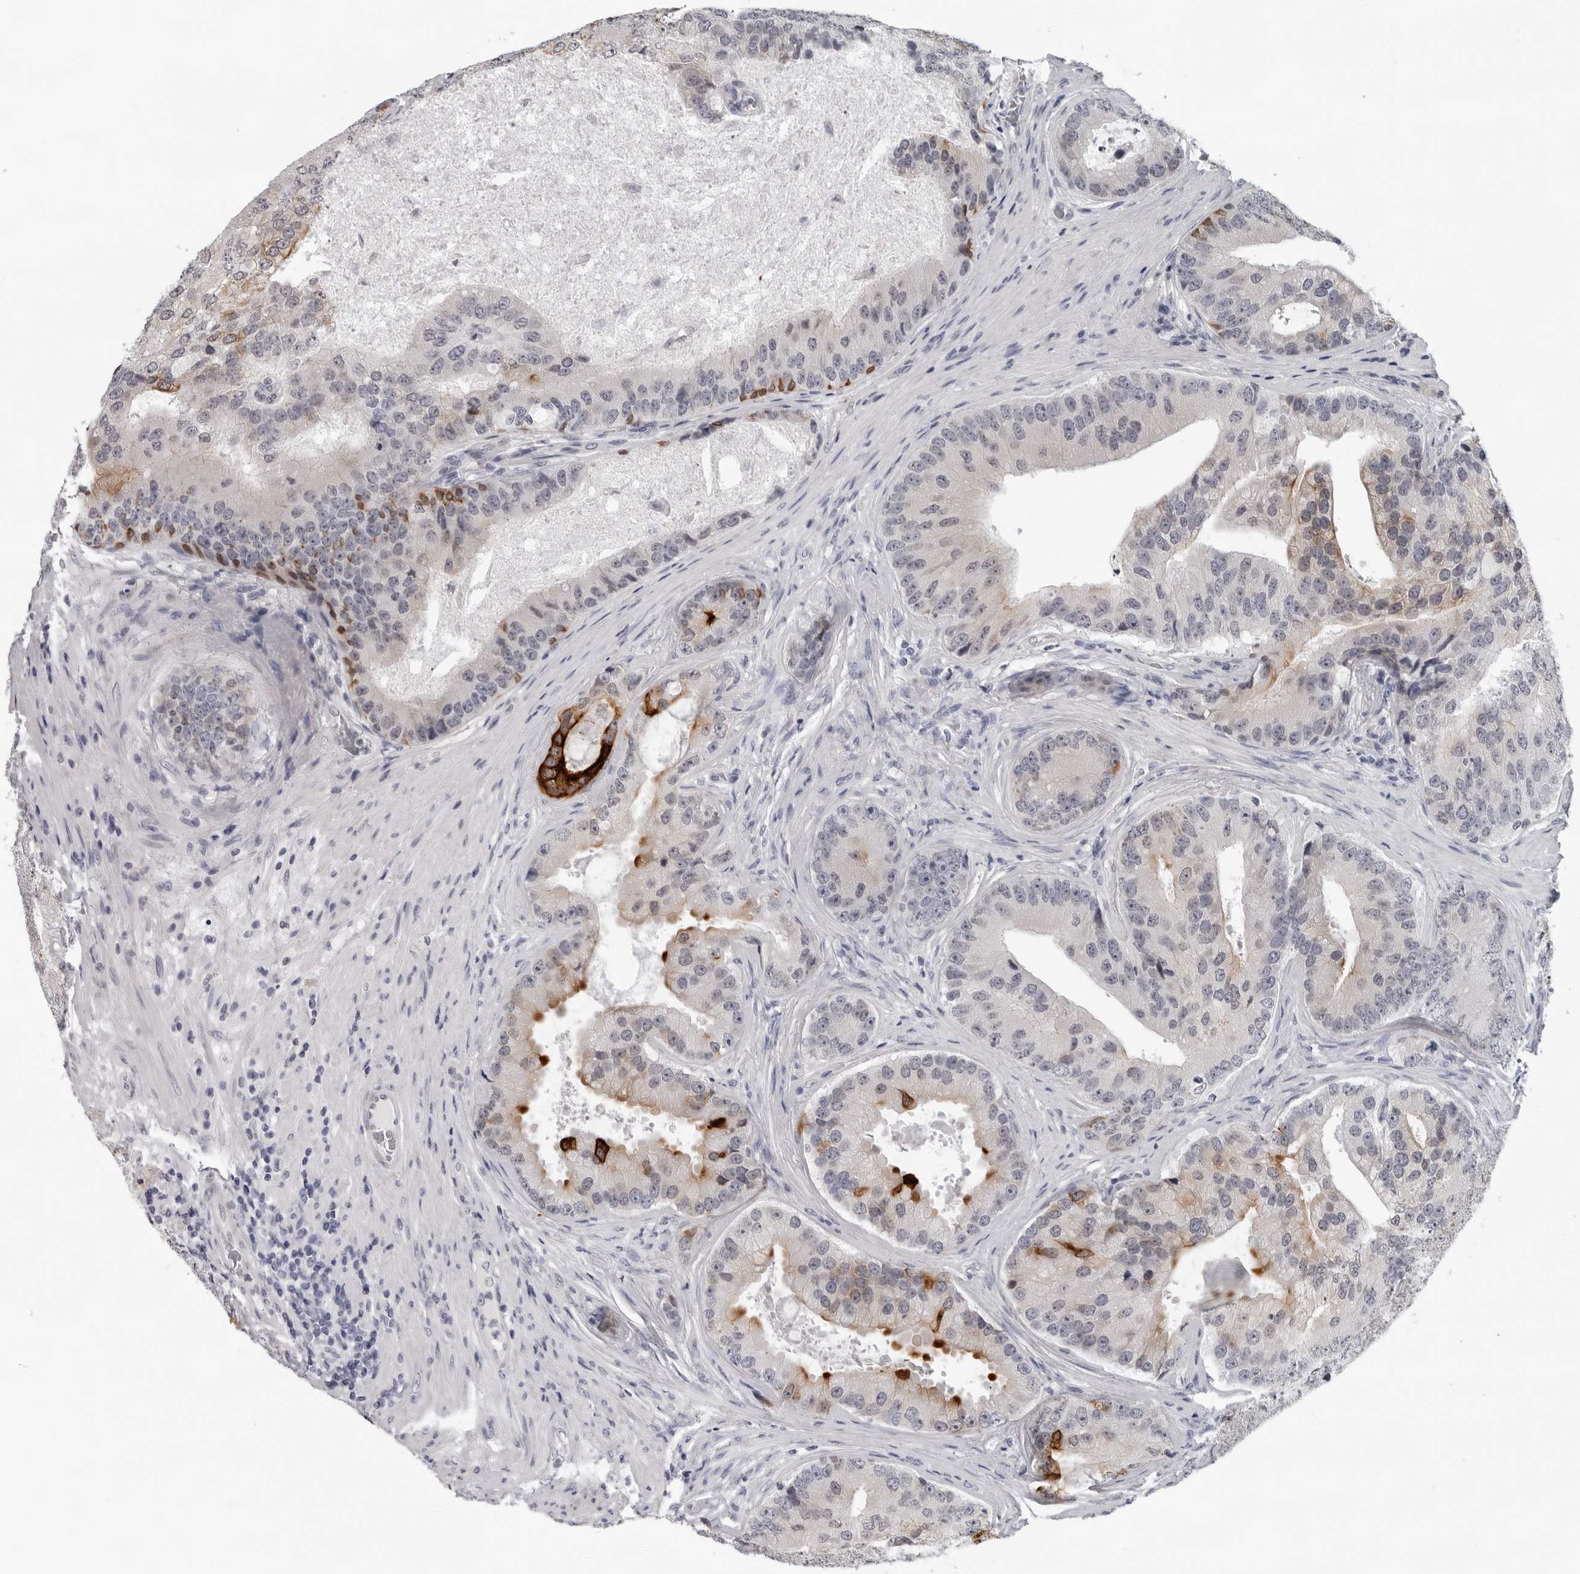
{"staining": {"intensity": "strong", "quantity": "<25%", "location": "cytoplasmic/membranous"}, "tissue": "prostate cancer", "cell_type": "Tumor cells", "image_type": "cancer", "snomed": [{"axis": "morphology", "description": "Adenocarcinoma, High grade"}, {"axis": "topography", "description": "Prostate"}], "caption": "Human prostate cancer stained with a protein marker reveals strong staining in tumor cells.", "gene": "CCDC28B", "patient": {"sex": "male", "age": 70}}